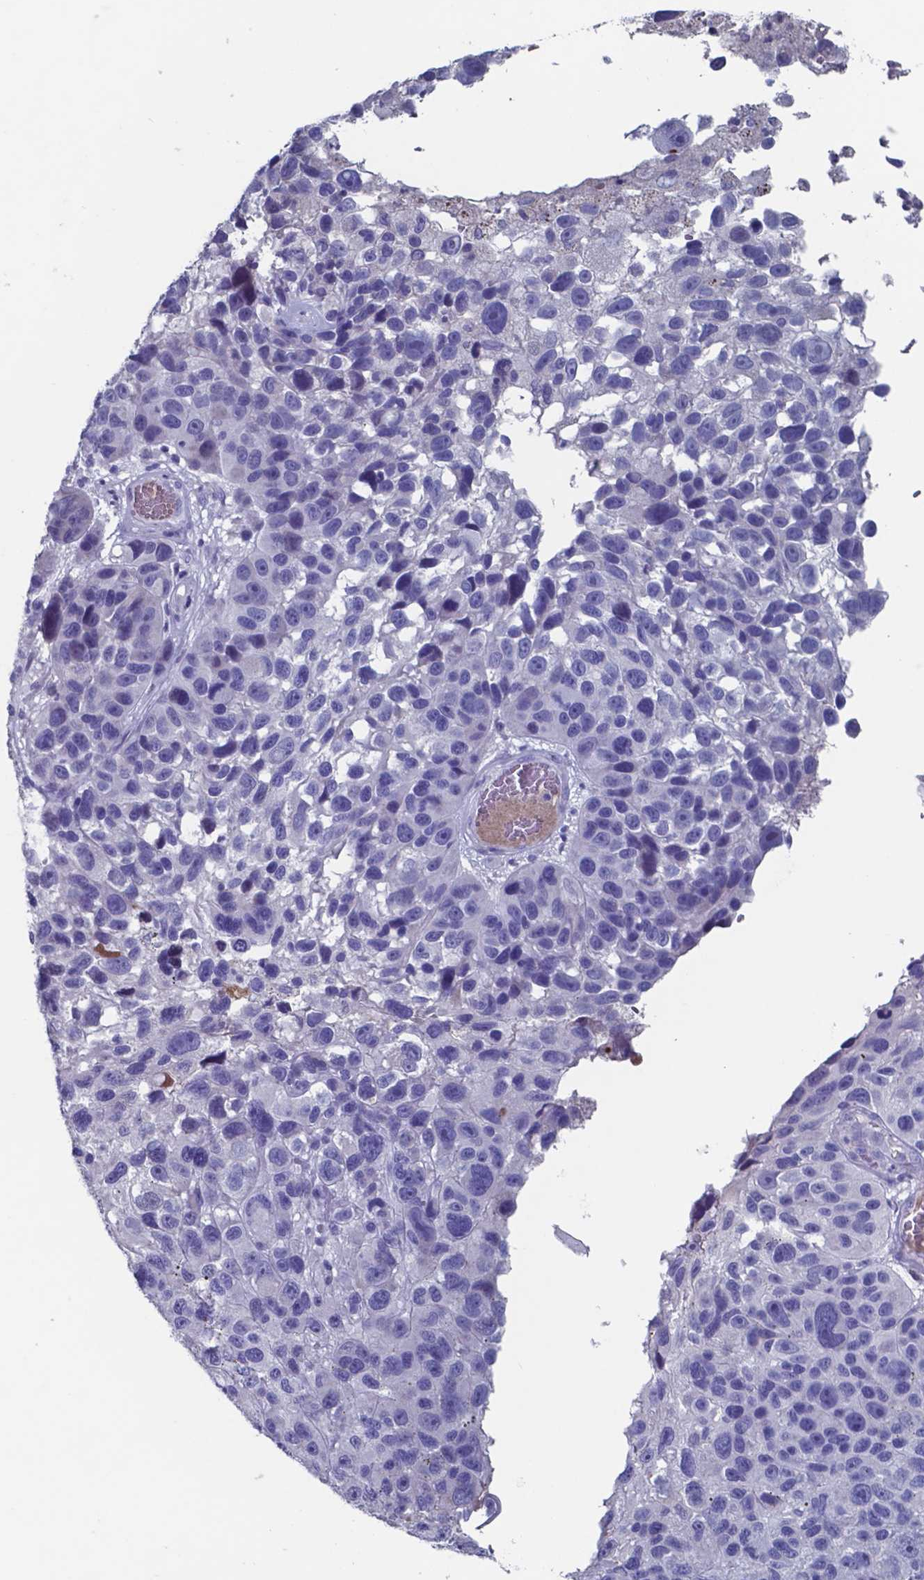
{"staining": {"intensity": "negative", "quantity": "none", "location": "none"}, "tissue": "melanoma", "cell_type": "Tumor cells", "image_type": "cancer", "snomed": [{"axis": "morphology", "description": "Malignant melanoma, NOS"}, {"axis": "topography", "description": "Skin"}], "caption": "The immunohistochemistry (IHC) micrograph has no significant positivity in tumor cells of melanoma tissue.", "gene": "TTR", "patient": {"sex": "male", "age": 53}}